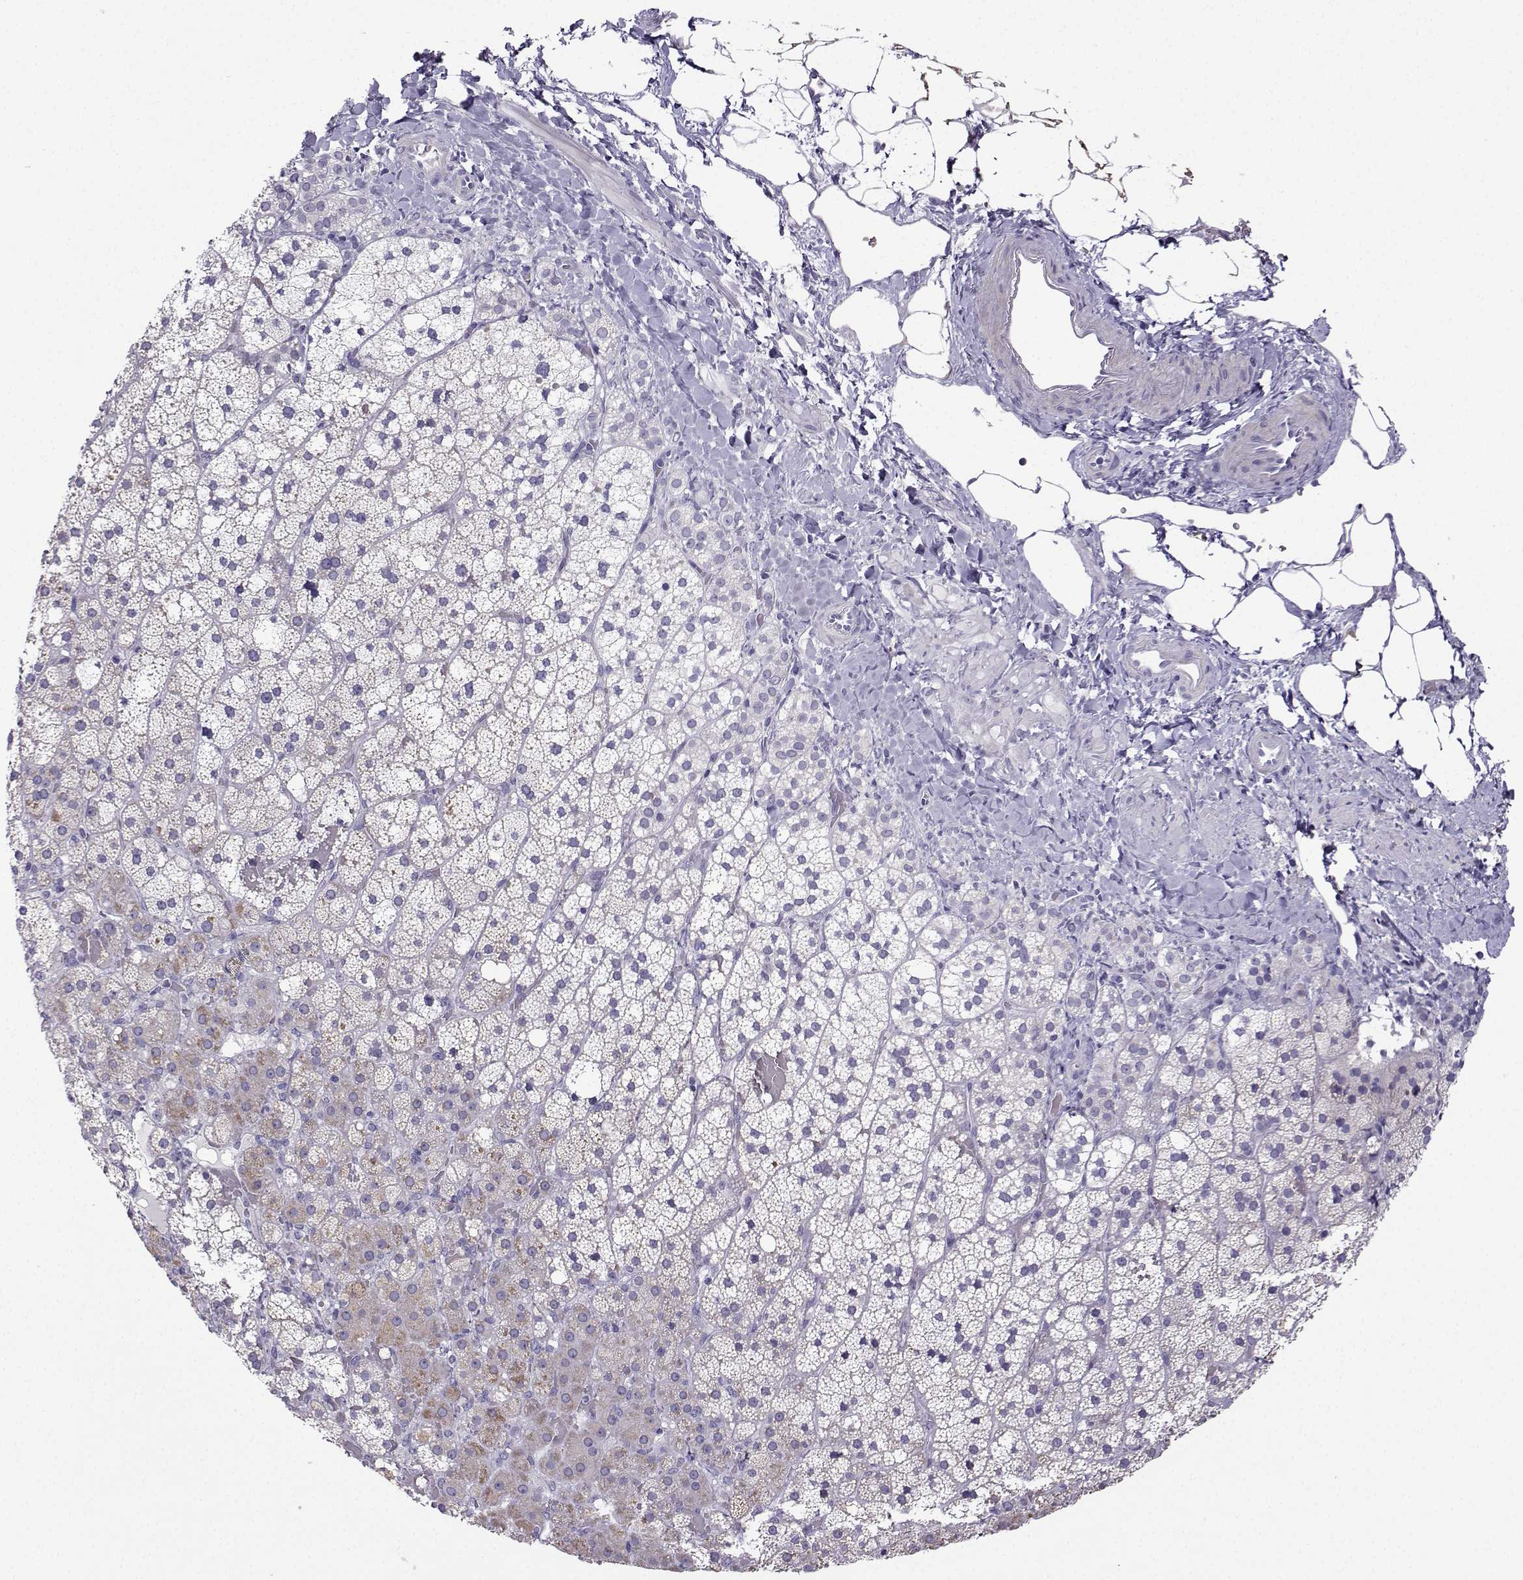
{"staining": {"intensity": "moderate", "quantity": "<25%", "location": "cytoplasmic/membranous"}, "tissue": "adrenal gland", "cell_type": "Glandular cells", "image_type": "normal", "snomed": [{"axis": "morphology", "description": "Normal tissue, NOS"}, {"axis": "topography", "description": "Adrenal gland"}], "caption": "IHC of unremarkable human adrenal gland shows low levels of moderate cytoplasmic/membranous expression in about <25% of glandular cells.", "gene": "FBXO24", "patient": {"sex": "male", "age": 53}}